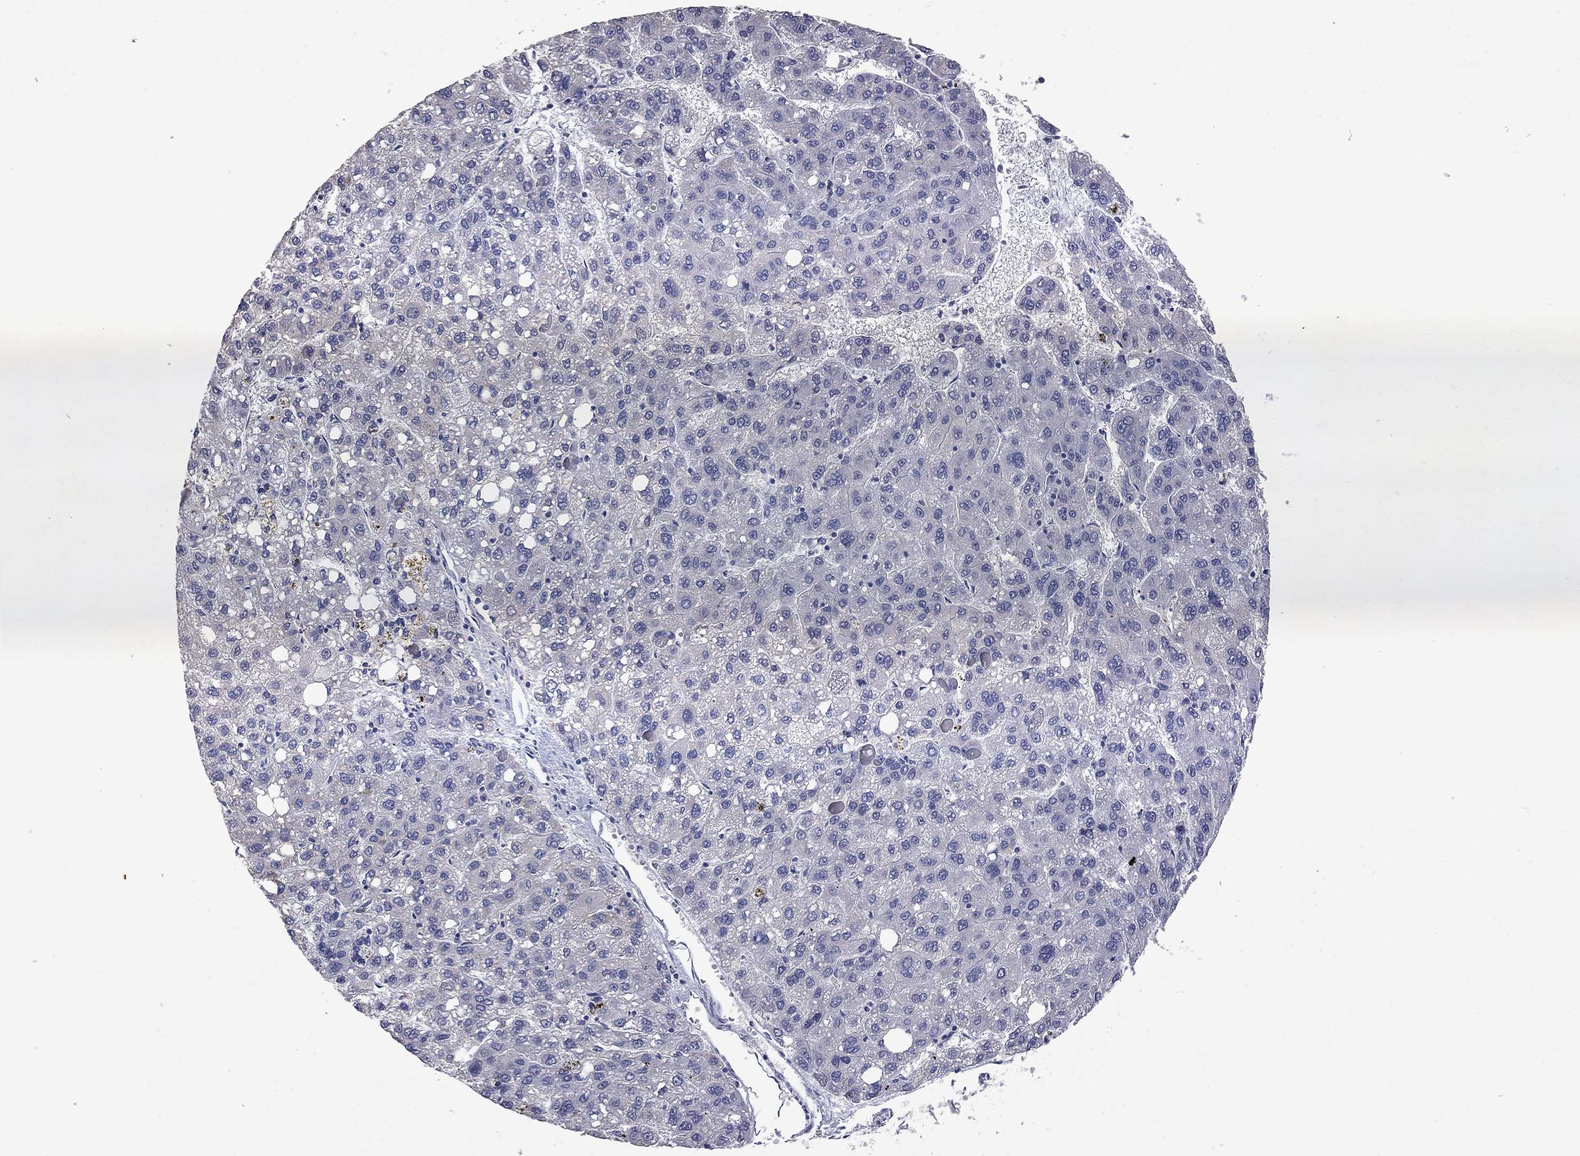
{"staining": {"intensity": "negative", "quantity": "none", "location": "none"}, "tissue": "liver cancer", "cell_type": "Tumor cells", "image_type": "cancer", "snomed": [{"axis": "morphology", "description": "Carcinoma, Hepatocellular, NOS"}, {"axis": "topography", "description": "Liver"}], "caption": "This is a micrograph of immunohistochemistry (IHC) staining of liver cancer, which shows no expression in tumor cells.", "gene": "NOS2", "patient": {"sex": "female", "age": 82}}